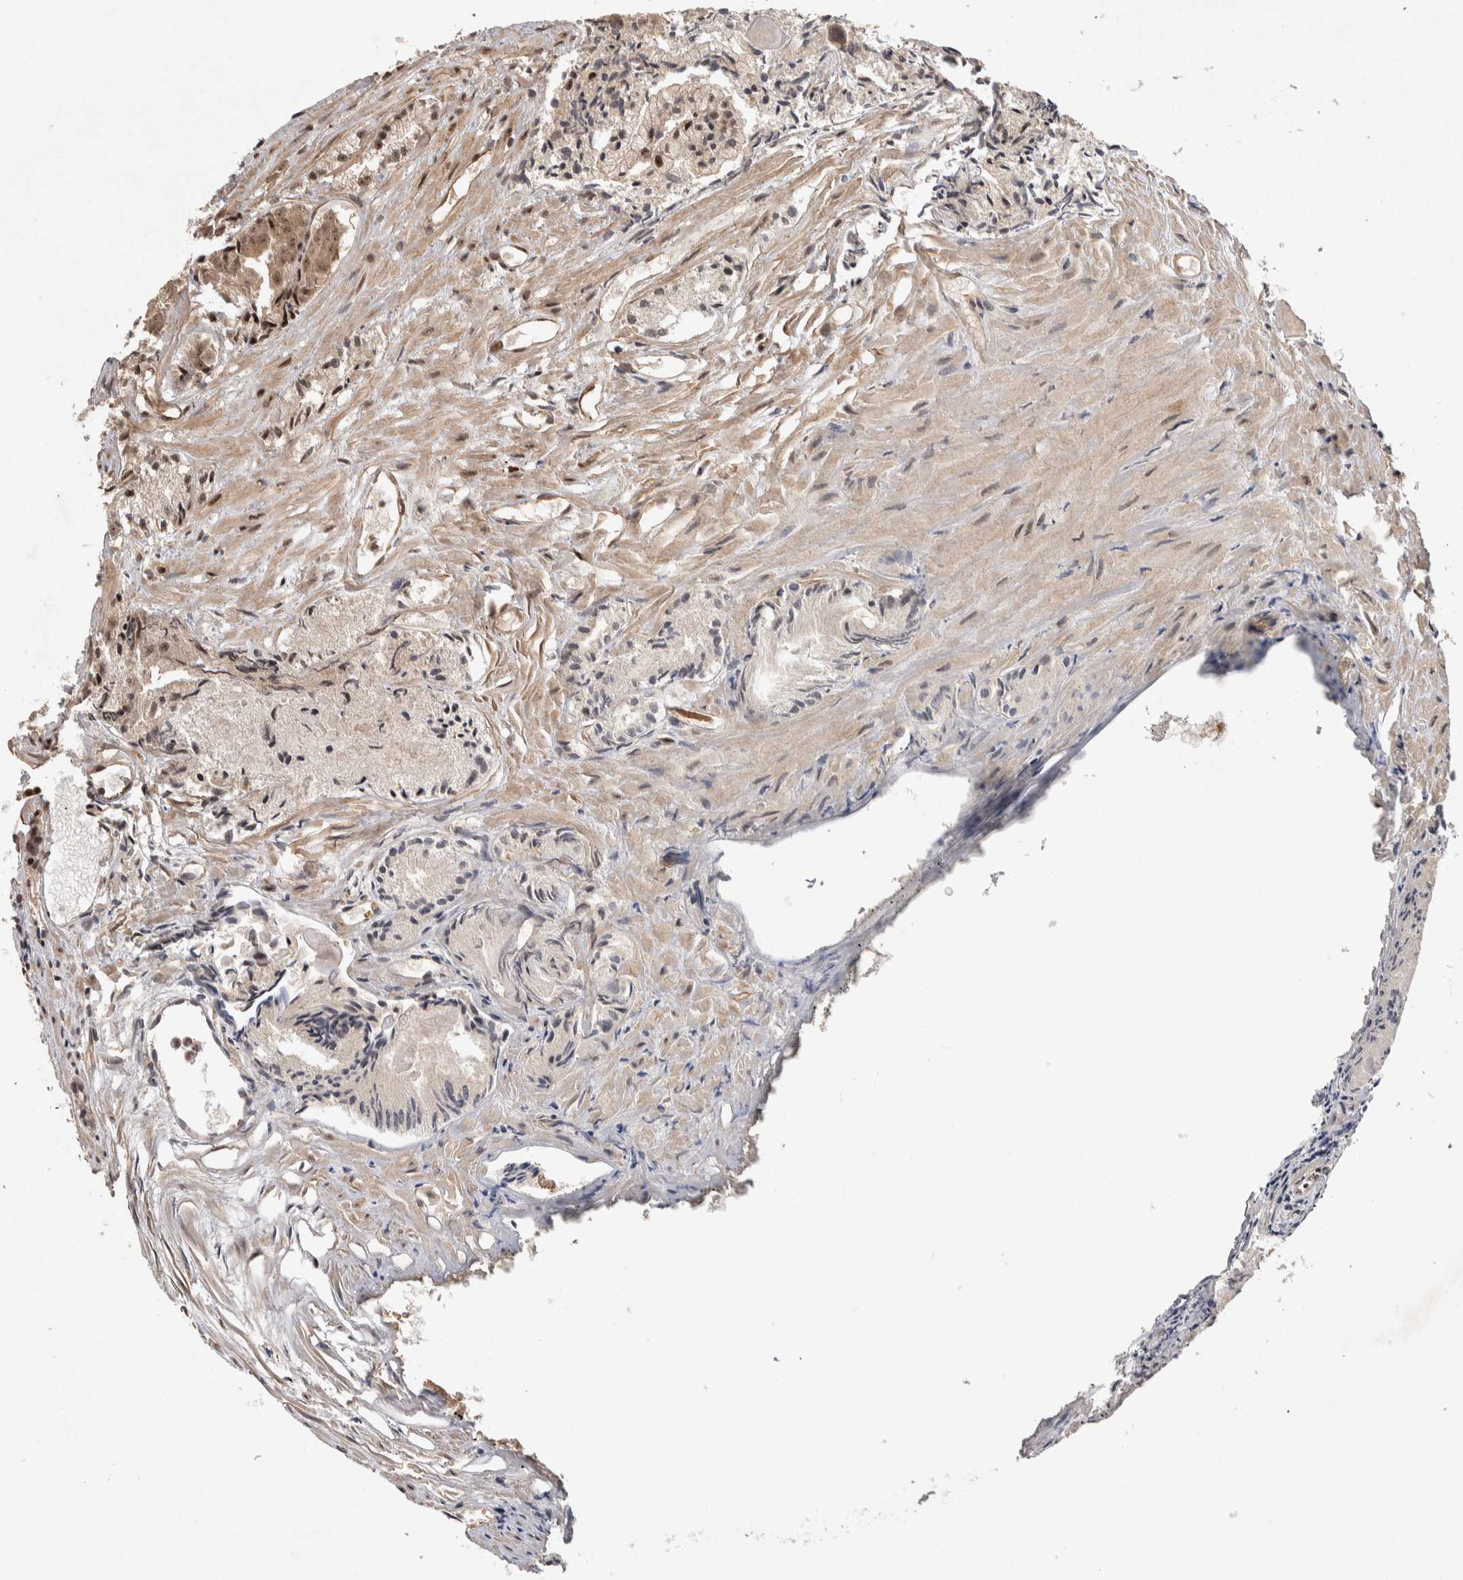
{"staining": {"intensity": "moderate", "quantity": "<25%", "location": "cytoplasmic/membranous,nuclear"}, "tissue": "prostate cancer", "cell_type": "Tumor cells", "image_type": "cancer", "snomed": [{"axis": "morphology", "description": "Adenocarcinoma, Low grade"}, {"axis": "topography", "description": "Prostate"}], "caption": "Prostate cancer (adenocarcinoma (low-grade)) stained with a brown dye displays moderate cytoplasmic/membranous and nuclear positive expression in approximately <25% of tumor cells.", "gene": "TOR1B", "patient": {"sex": "male", "age": 72}}